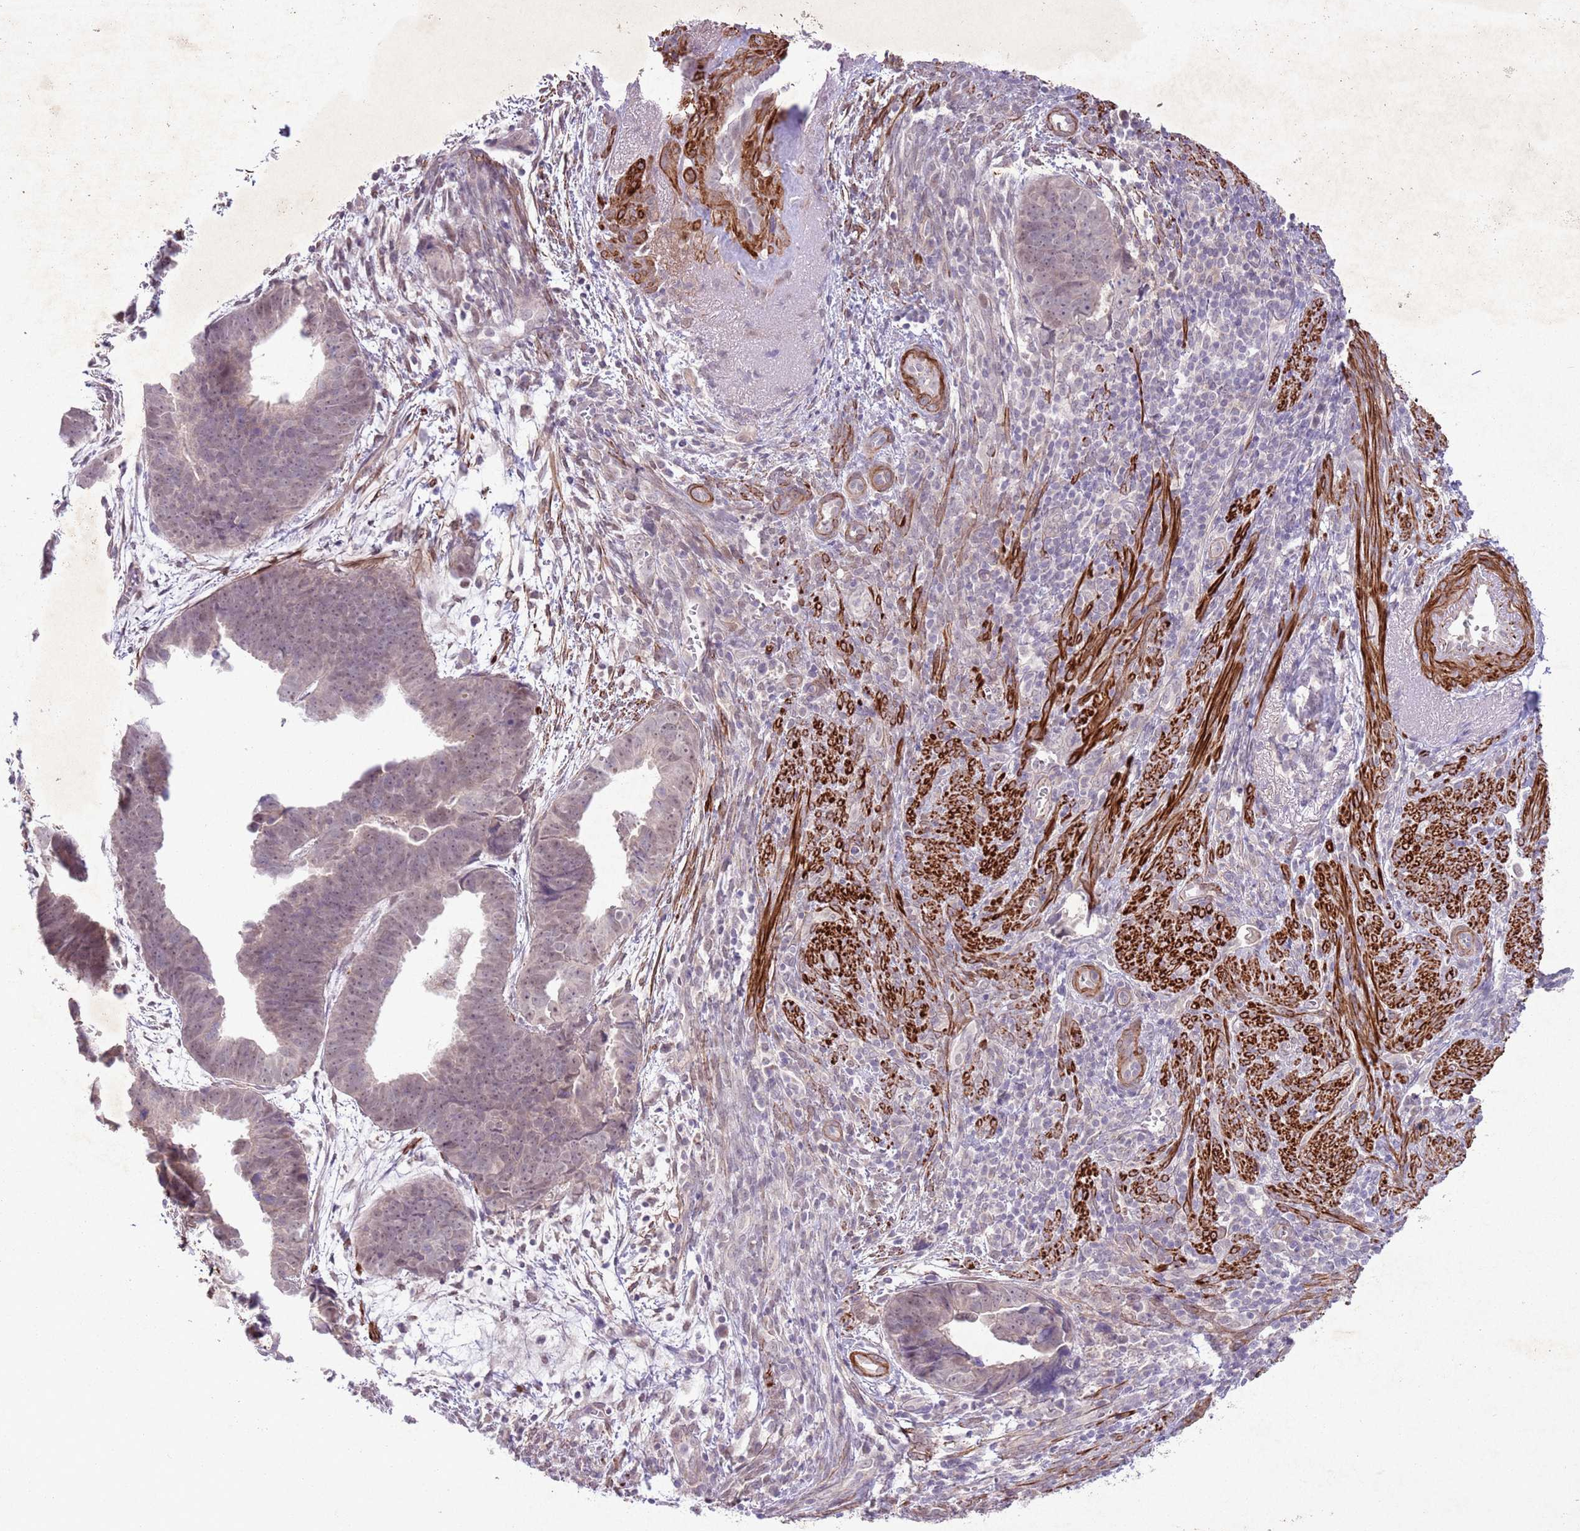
{"staining": {"intensity": "weak", "quantity": "25%-75%", "location": "cytoplasmic/membranous"}, "tissue": "endometrial cancer", "cell_type": "Tumor cells", "image_type": "cancer", "snomed": [{"axis": "morphology", "description": "Adenocarcinoma, NOS"}, {"axis": "topography", "description": "Endometrium"}], "caption": "The micrograph demonstrates staining of adenocarcinoma (endometrial), revealing weak cytoplasmic/membranous protein positivity (brown color) within tumor cells.", "gene": "CCNI", "patient": {"sex": "female", "age": 75}}